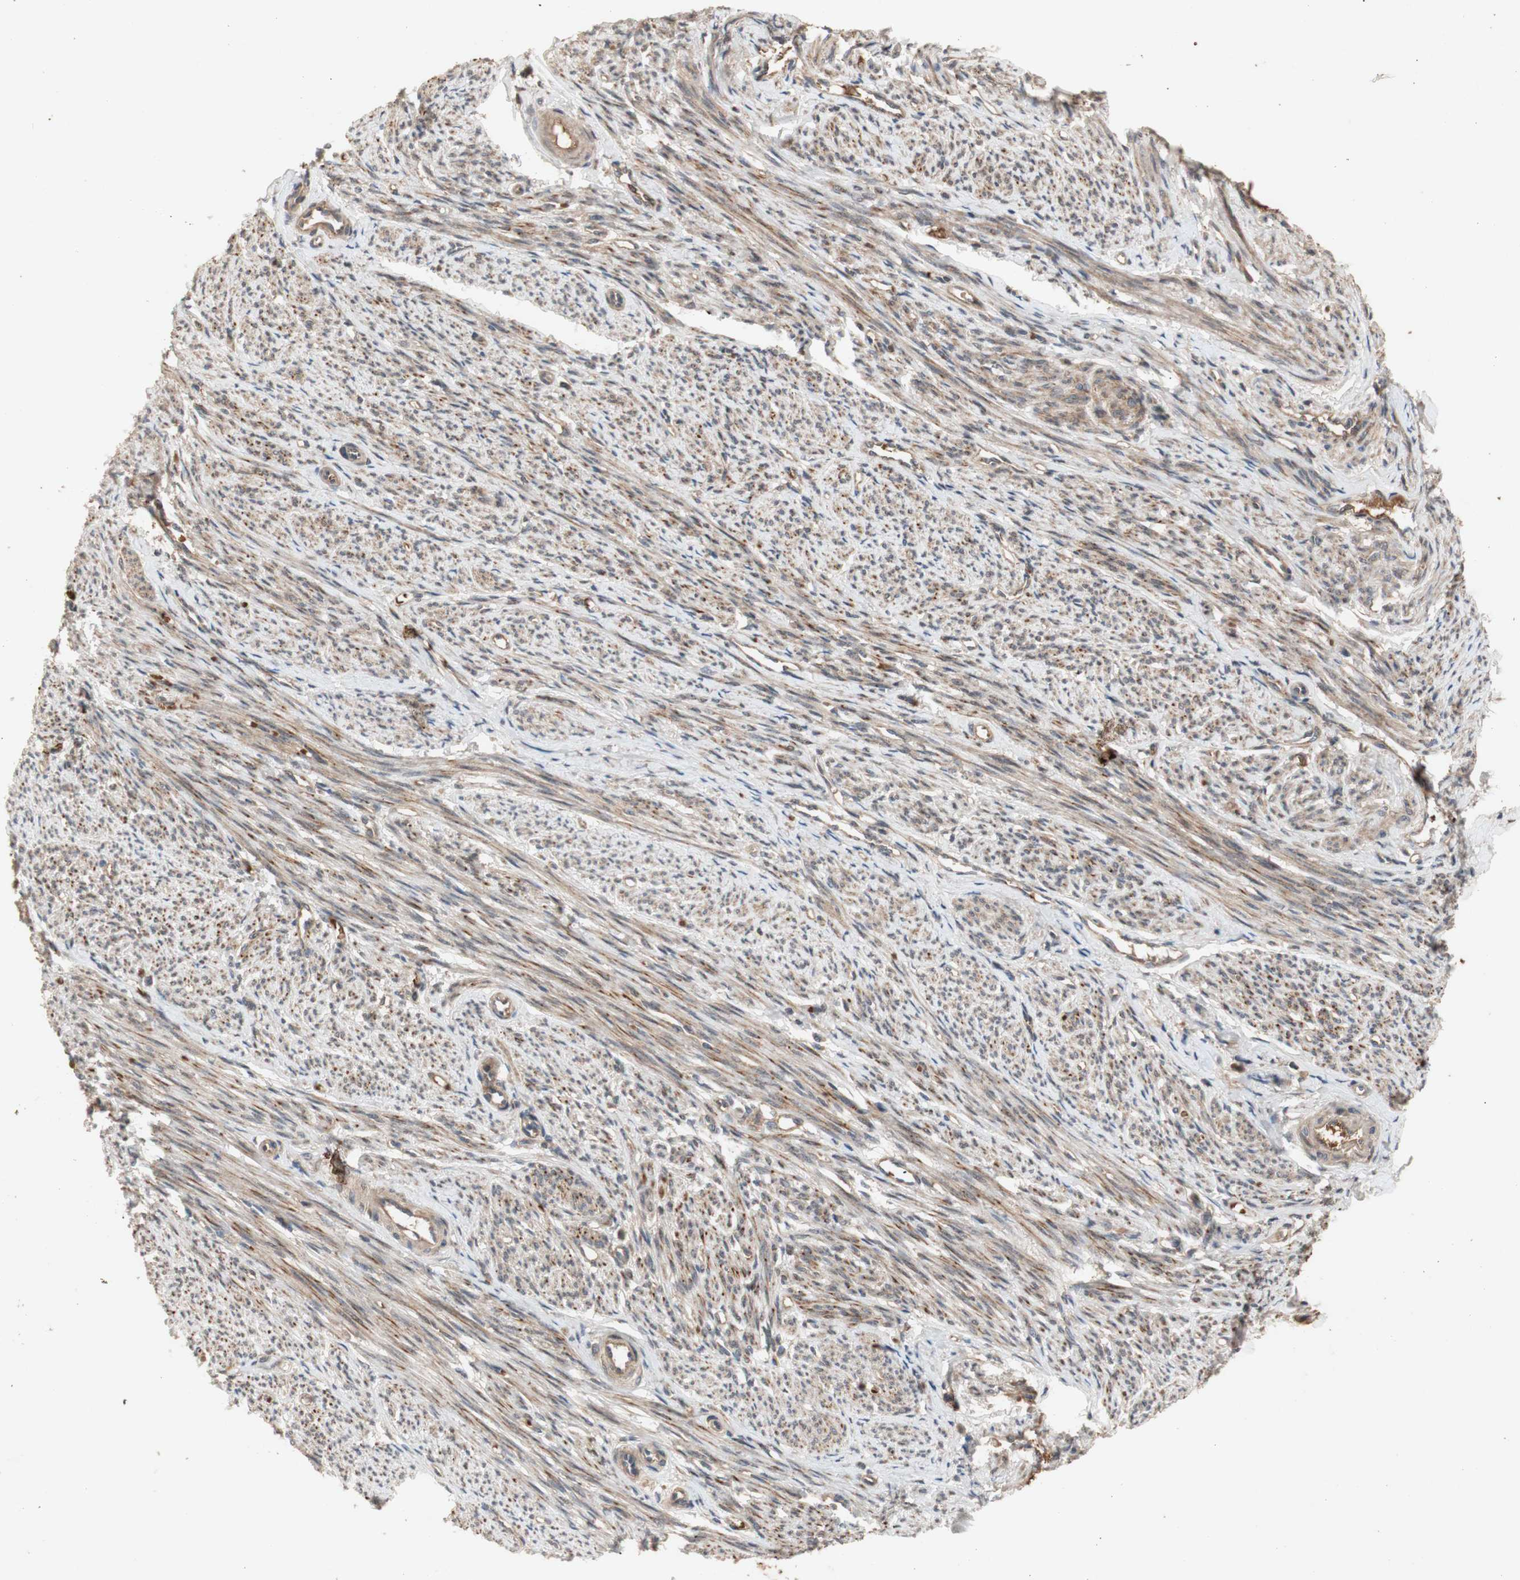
{"staining": {"intensity": "weak", "quantity": ">75%", "location": "cytoplasmic/membranous"}, "tissue": "smooth muscle", "cell_type": "Smooth muscle cells", "image_type": "normal", "snomed": [{"axis": "morphology", "description": "Normal tissue, NOS"}, {"axis": "topography", "description": "Smooth muscle"}], "caption": "Smooth muscle cells display weak cytoplasmic/membranous positivity in about >75% of cells in normal smooth muscle.", "gene": "PKN1", "patient": {"sex": "female", "age": 65}}